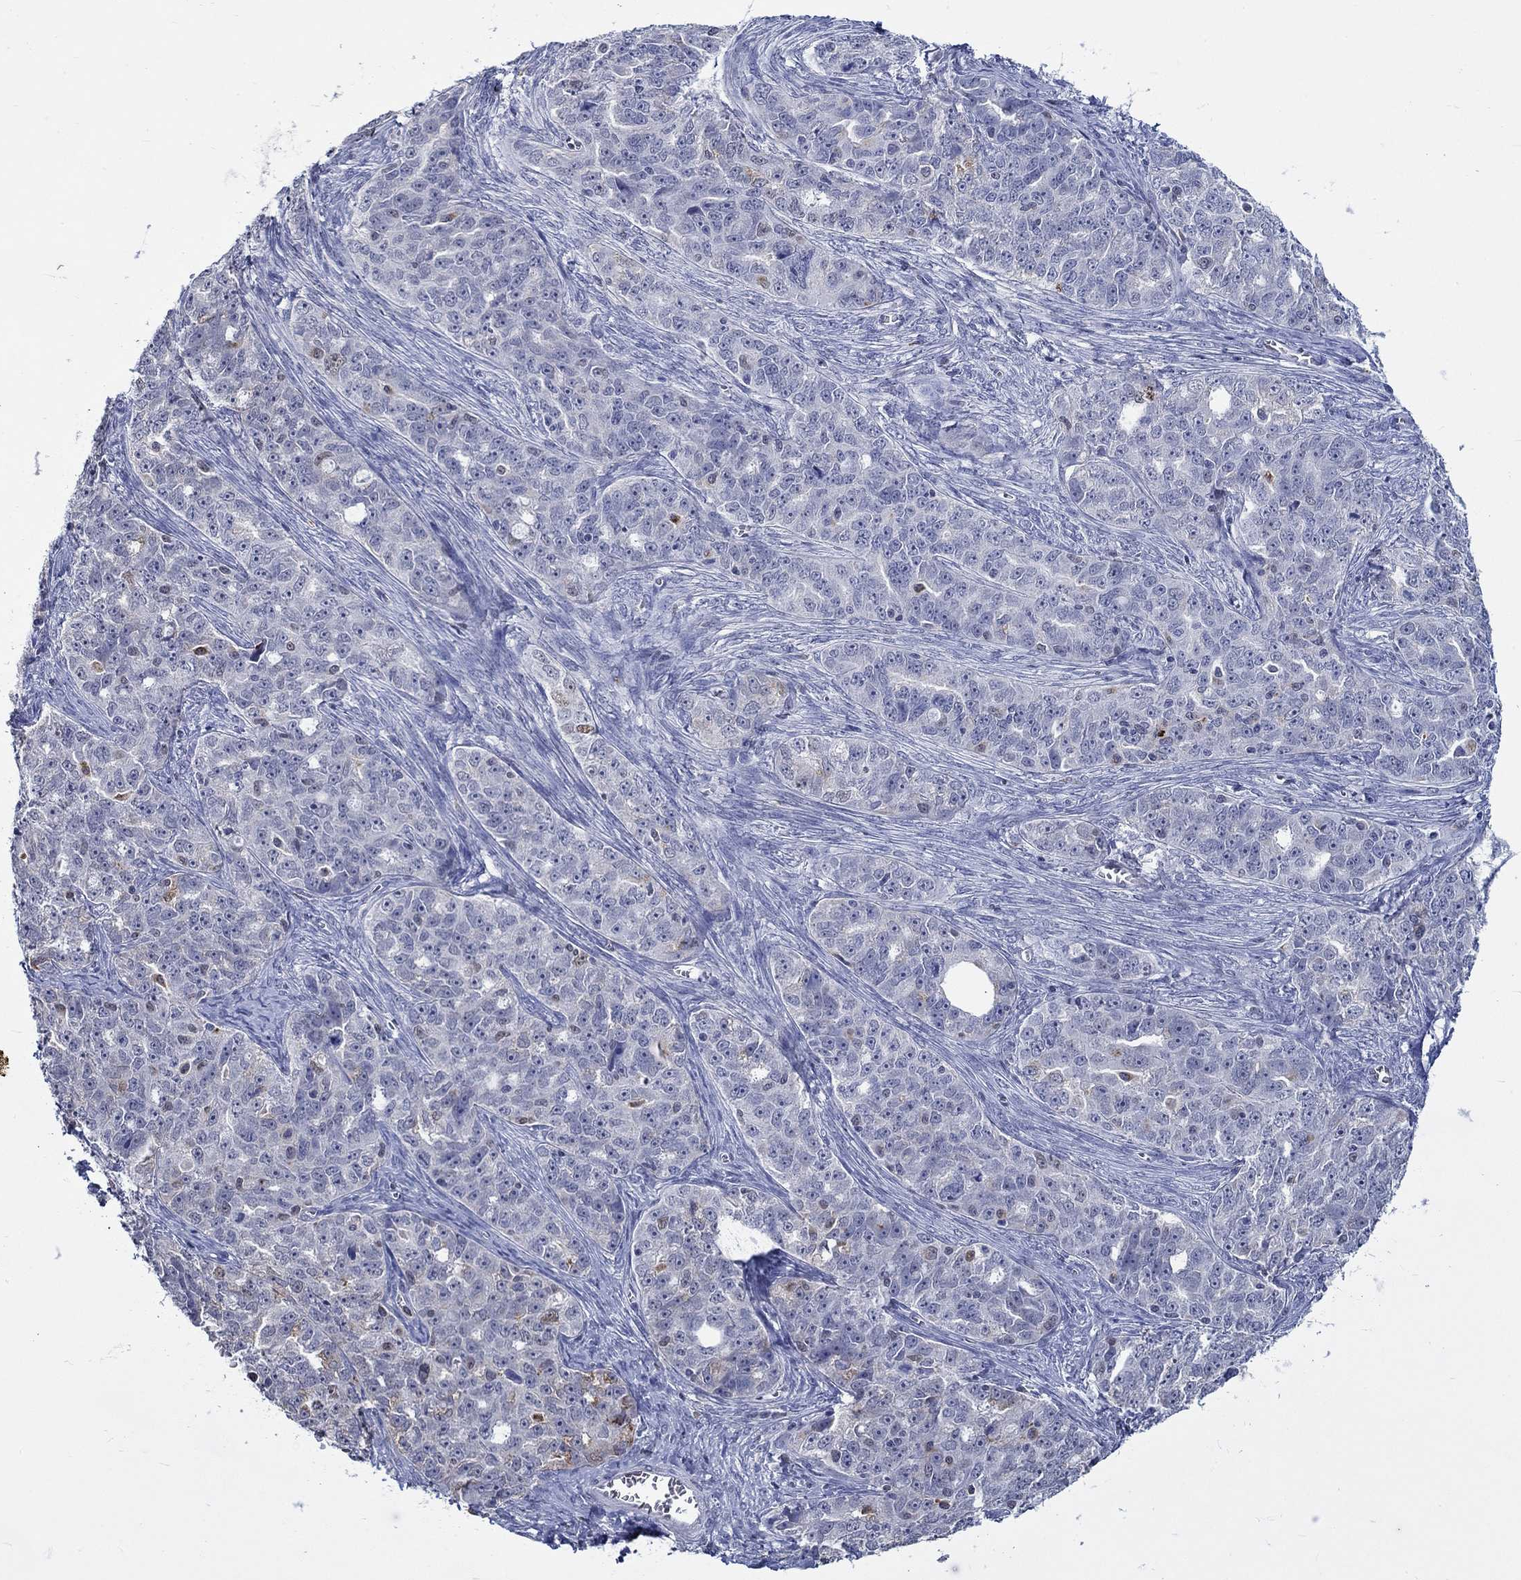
{"staining": {"intensity": "negative", "quantity": "none", "location": "none"}, "tissue": "ovarian cancer", "cell_type": "Tumor cells", "image_type": "cancer", "snomed": [{"axis": "morphology", "description": "Cystadenocarcinoma, serous, NOS"}, {"axis": "topography", "description": "Ovary"}], "caption": "Immunohistochemical staining of ovarian cancer (serous cystadenocarcinoma) demonstrates no significant positivity in tumor cells.", "gene": "GATA2", "patient": {"sex": "female", "age": 51}}